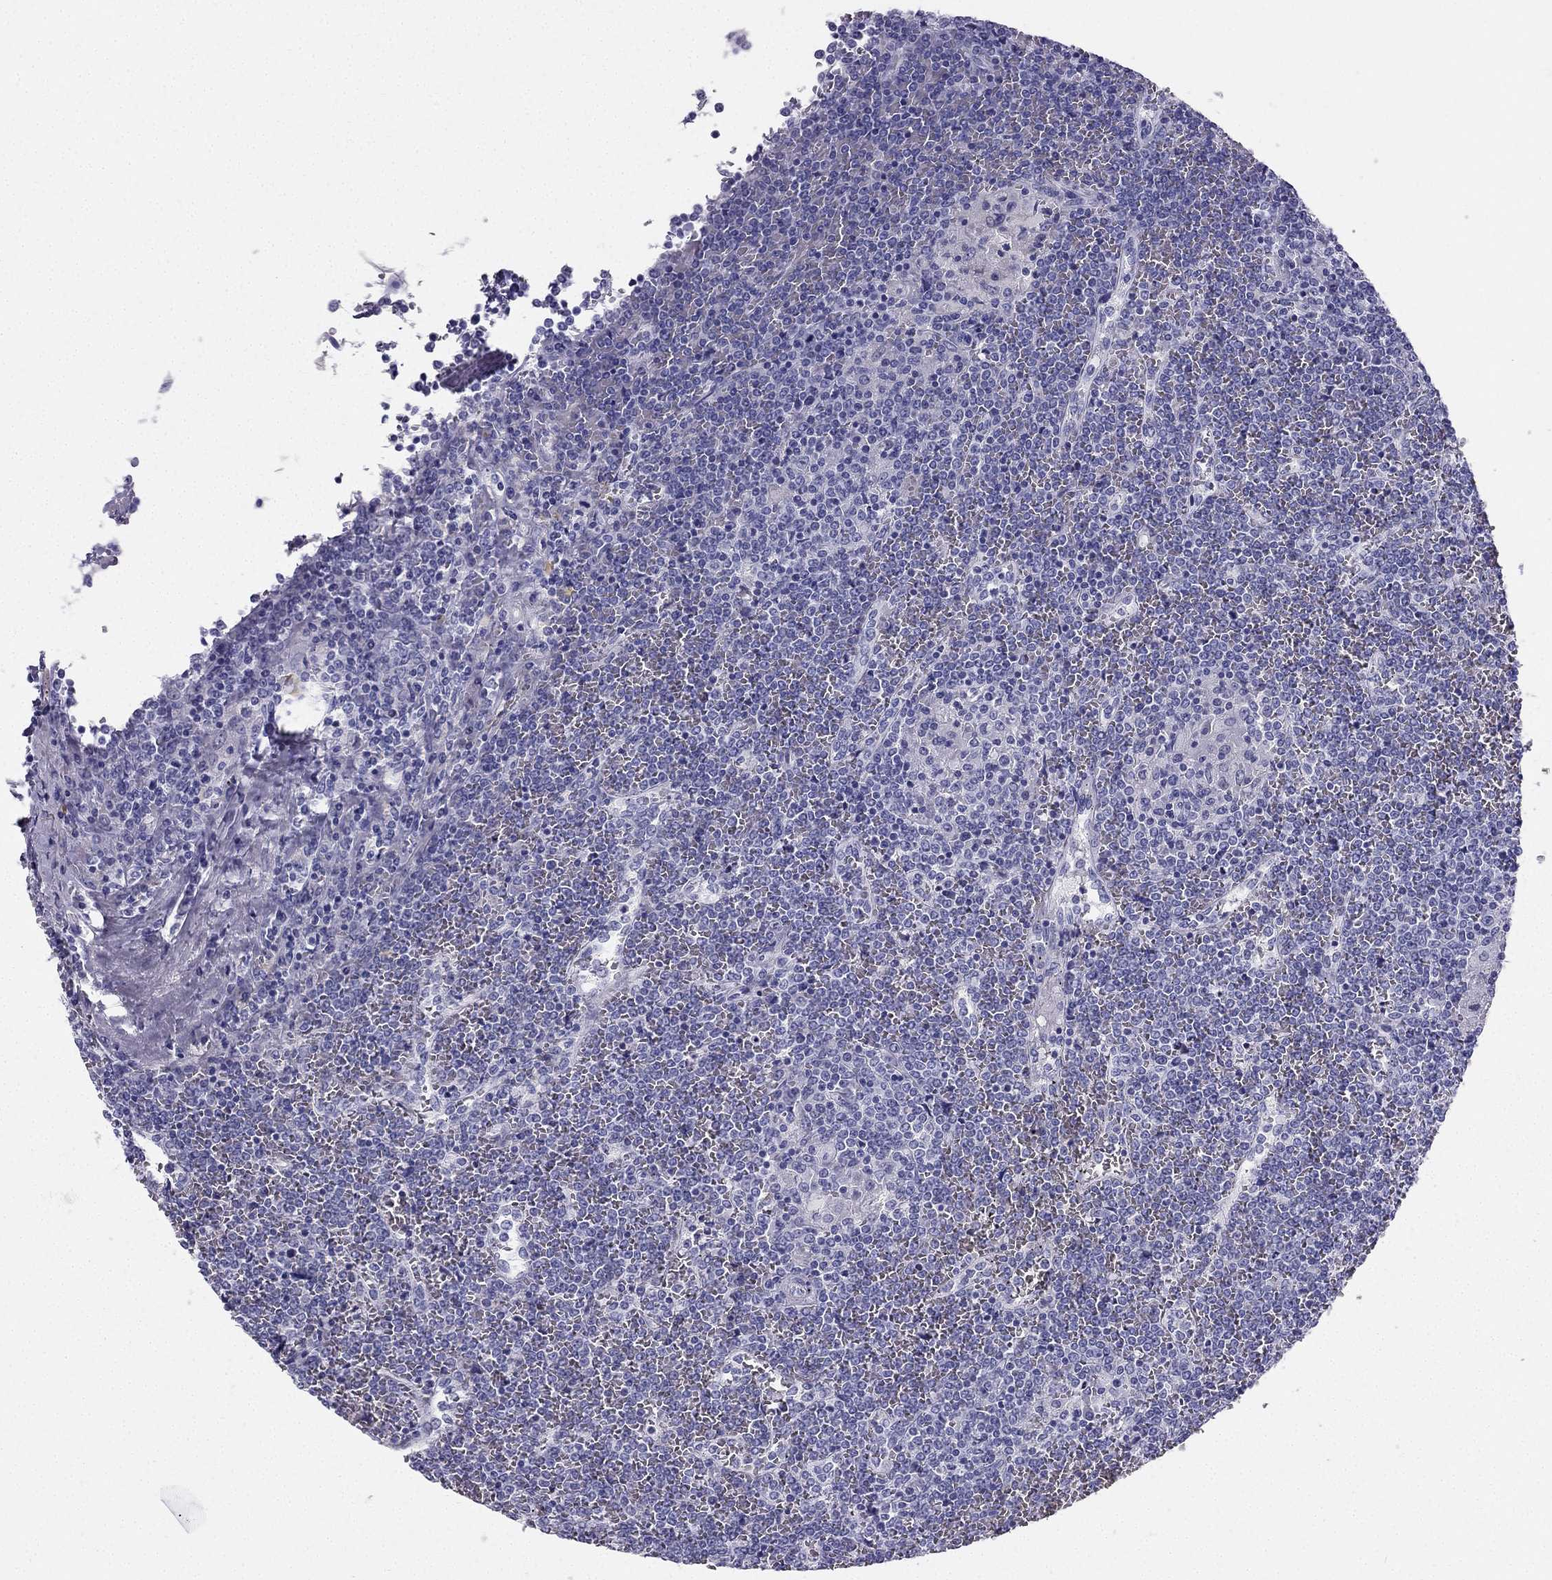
{"staining": {"intensity": "negative", "quantity": "none", "location": "none"}, "tissue": "lymphoma", "cell_type": "Tumor cells", "image_type": "cancer", "snomed": [{"axis": "morphology", "description": "Malignant lymphoma, non-Hodgkin's type, Low grade"}, {"axis": "topography", "description": "Spleen"}], "caption": "A high-resolution photomicrograph shows immunohistochemistry (IHC) staining of low-grade malignant lymphoma, non-Hodgkin's type, which shows no significant expression in tumor cells.", "gene": "TFF3", "patient": {"sex": "female", "age": 19}}